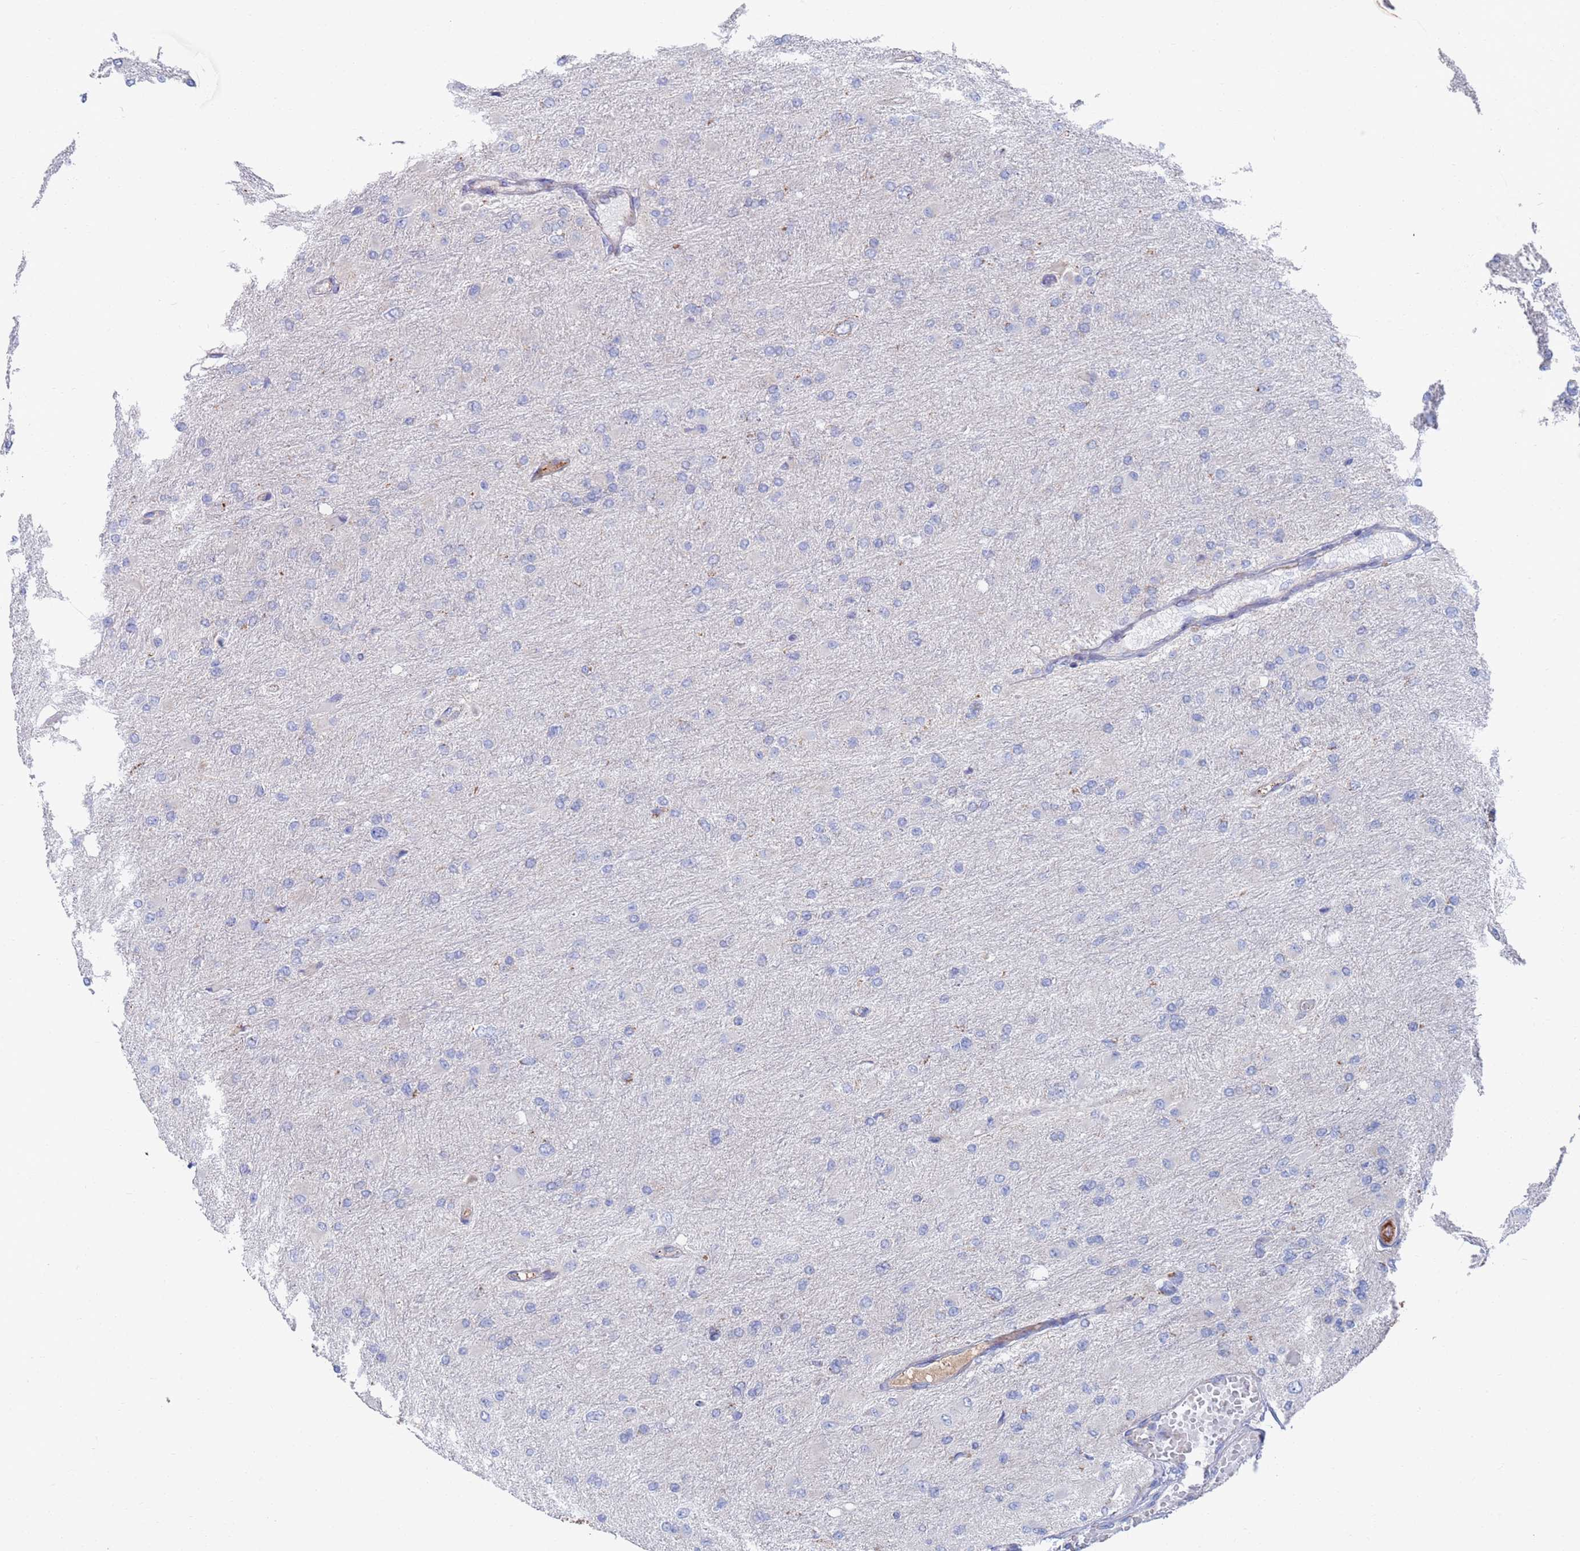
{"staining": {"intensity": "negative", "quantity": "none", "location": "none"}, "tissue": "glioma", "cell_type": "Tumor cells", "image_type": "cancer", "snomed": [{"axis": "morphology", "description": "Glioma, malignant, High grade"}, {"axis": "topography", "description": "Cerebral cortex"}], "caption": "This micrograph is of malignant glioma (high-grade) stained with immunohistochemistry to label a protein in brown with the nuclei are counter-stained blue. There is no staining in tumor cells.", "gene": "MRPL22", "patient": {"sex": "female", "age": 36}}